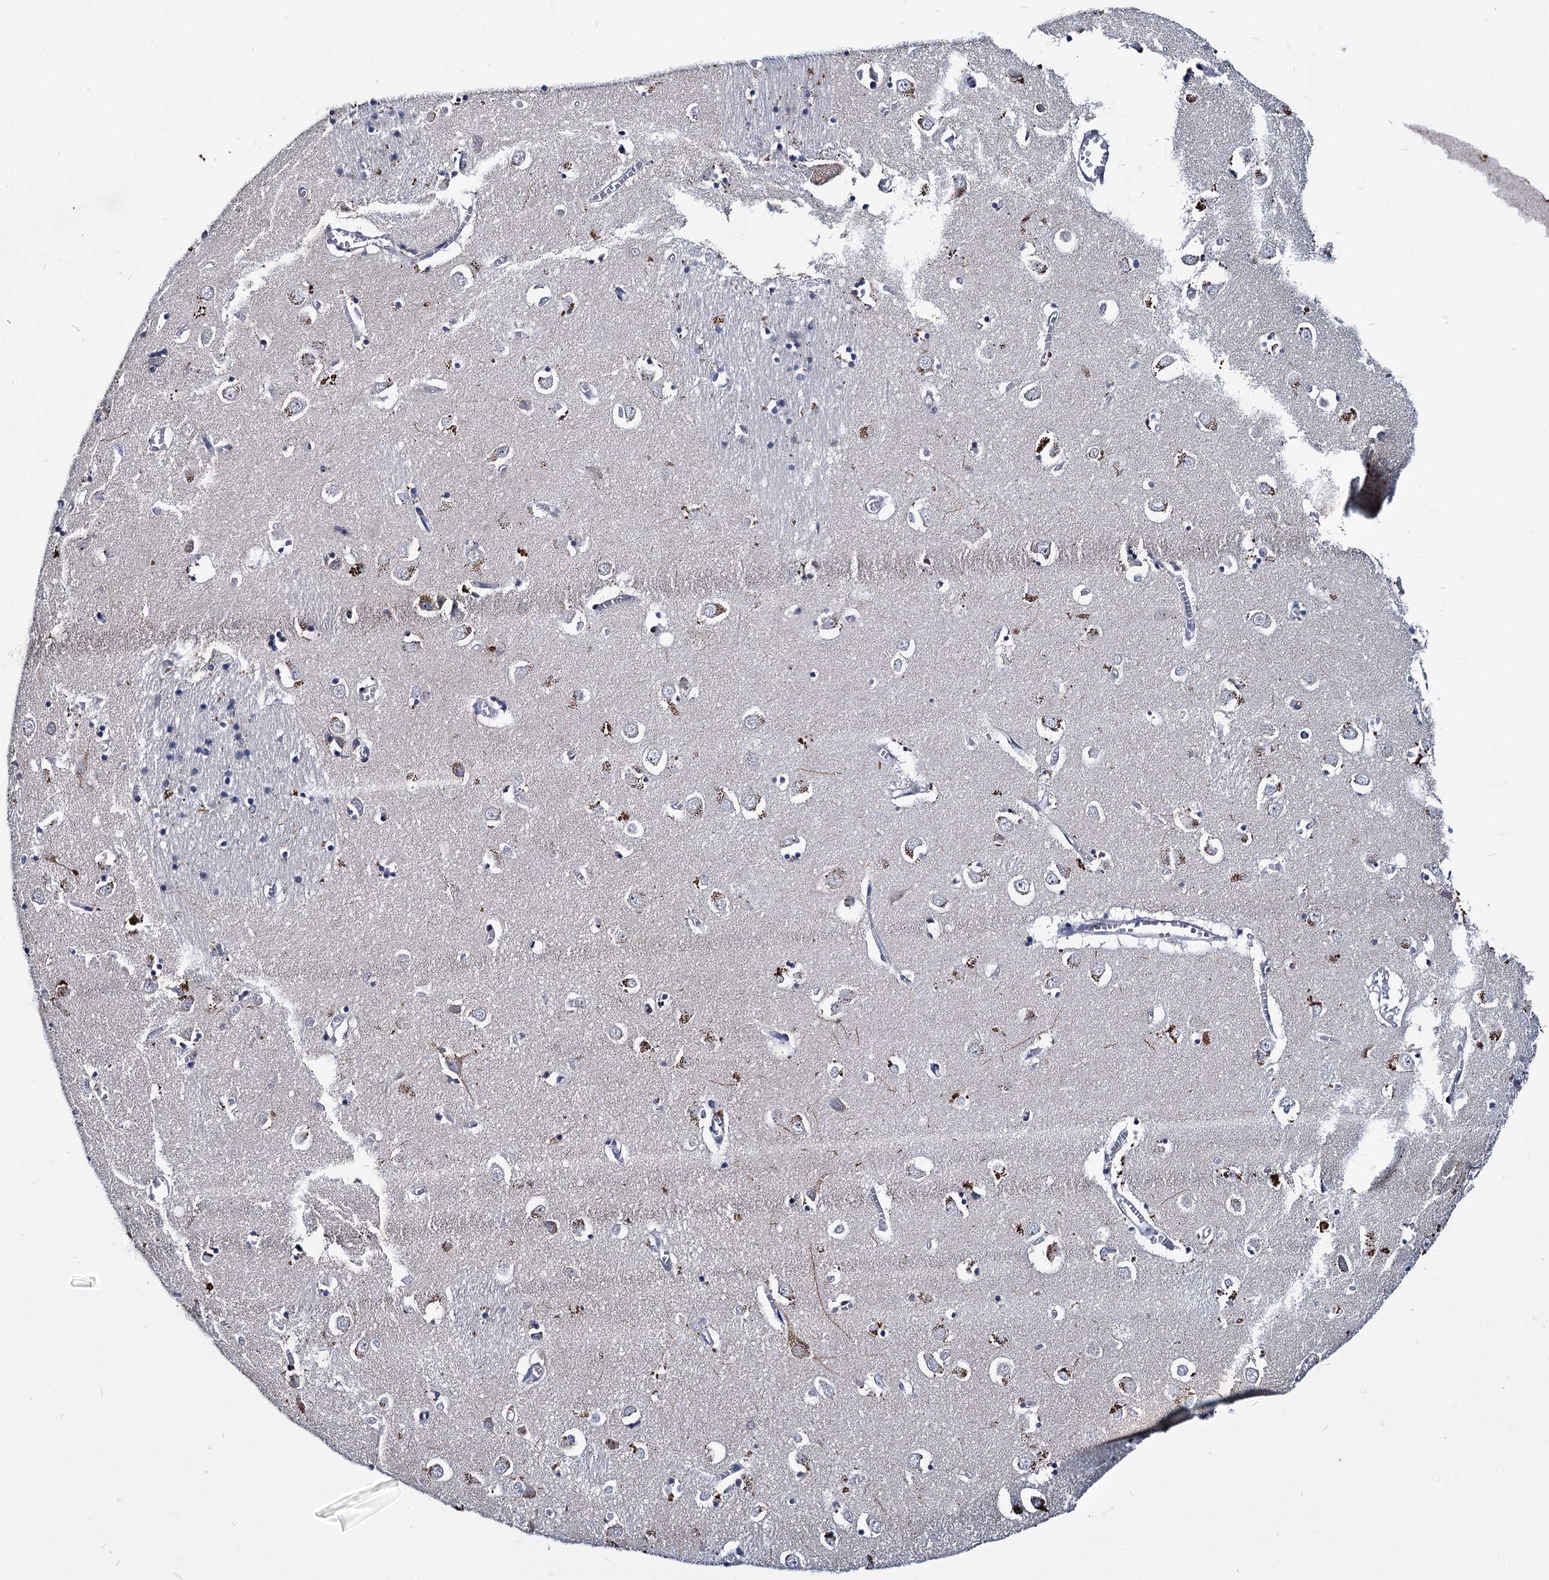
{"staining": {"intensity": "negative", "quantity": "none", "location": "none"}, "tissue": "caudate", "cell_type": "Glial cells", "image_type": "normal", "snomed": [{"axis": "morphology", "description": "Normal tissue, NOS"}, {"axis": "topography", "description": "Lateral ventricle wall"}], "caption": "An IHC photomicrograph of normal caudate is shown. There is no staining in glial cells of caudate. (DAB (3,3'-diaminobenzidine) IHC with hematoxylin counter stain).", "gene": "RPUSD4", "patient": {"sex": "male", "age": 70}}